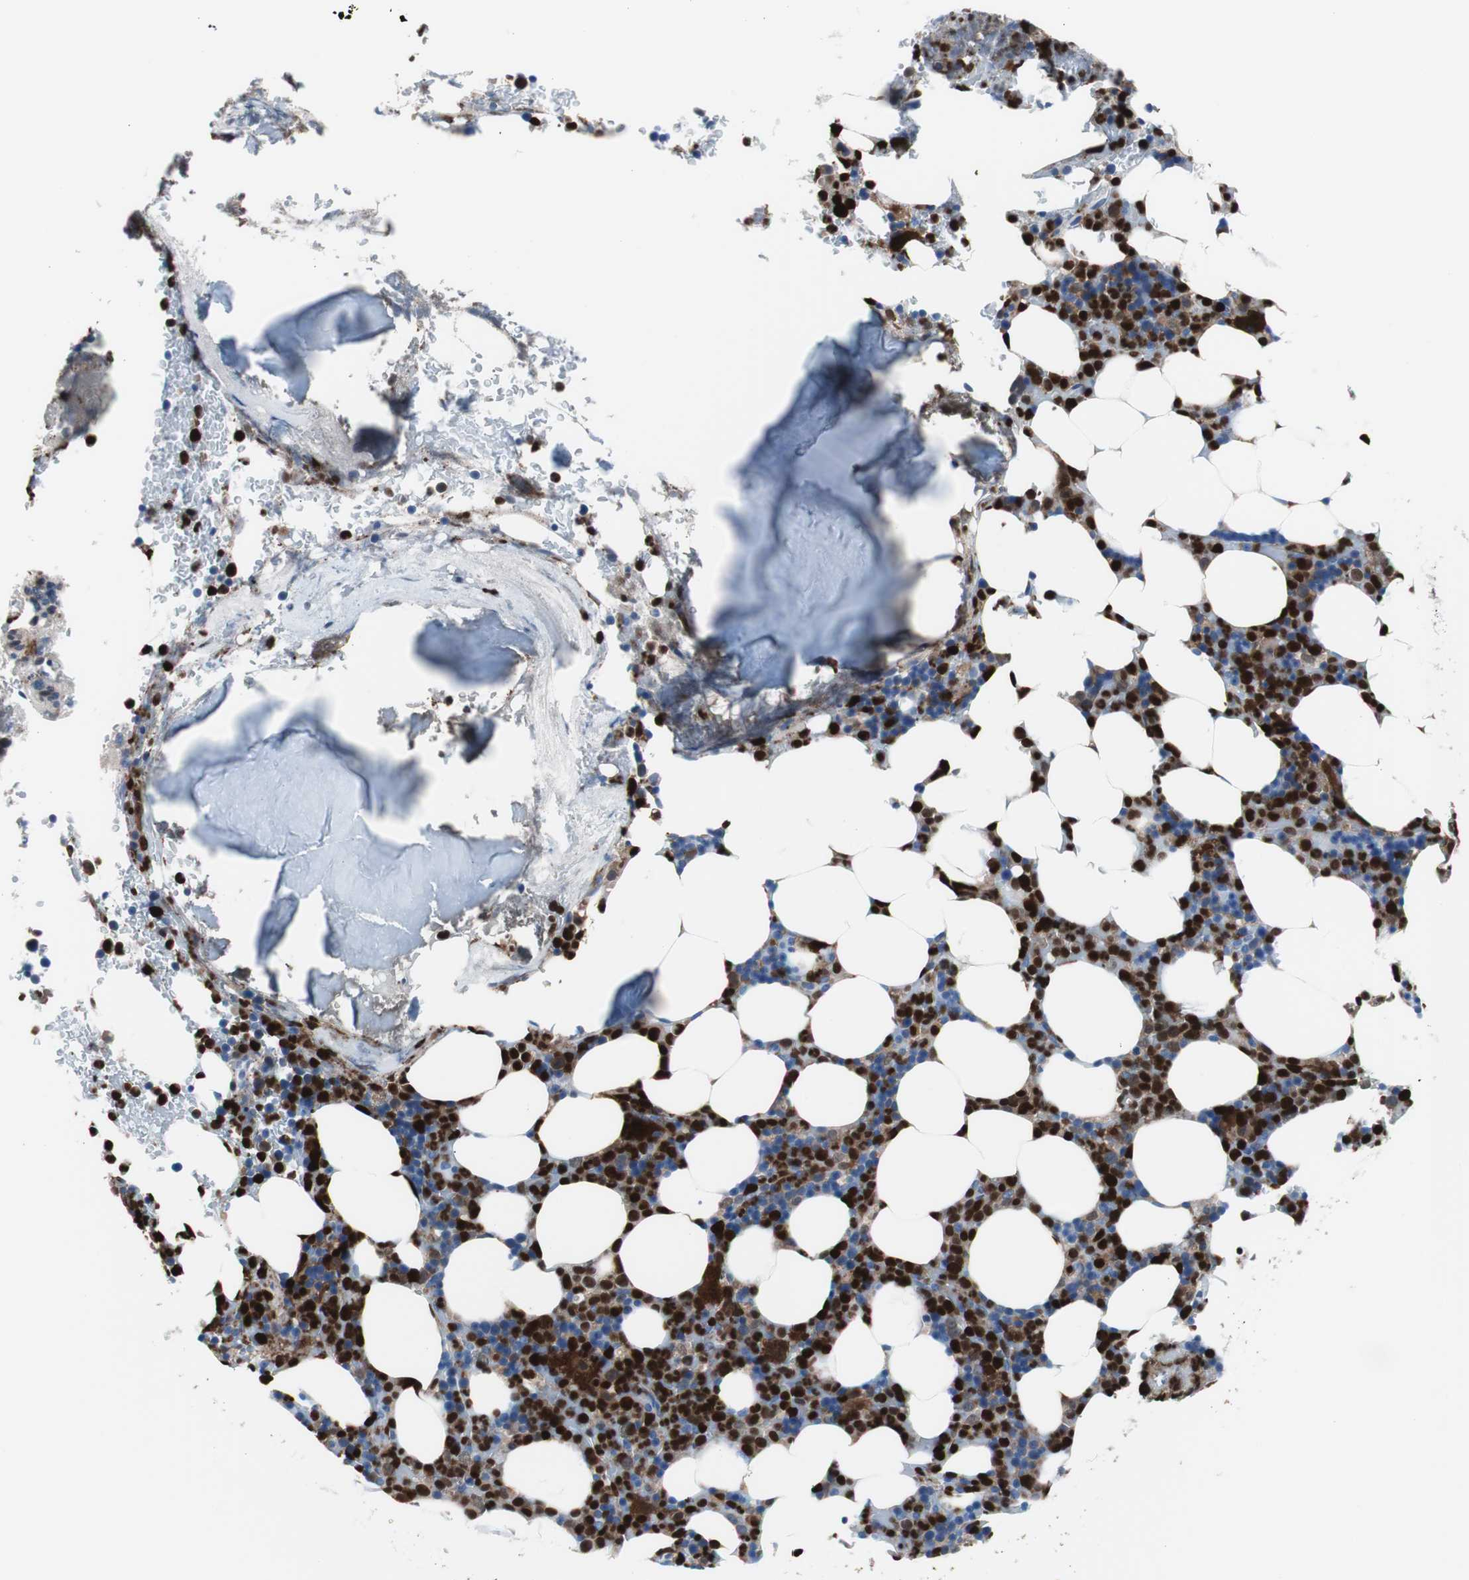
{"staining": {"intensity": "strong", "quantity": "25%-75%", "location": "nuclear"}, "tissue": "bone marrow", "cell_type": "Hematopoietic cells", "image_type": "normal", "snomed": [{"axis": "morphology", "description": "Normal tissue, NOS"}, {"axis": "topography", "description": "Bone marrow"}], "caption": "The immunohistochemical stain shows strong nuclear expression in hematopoietic cells of benign bone marrow.", "gene": "SYK", "patient": {"sex": "female", "age": 73}}